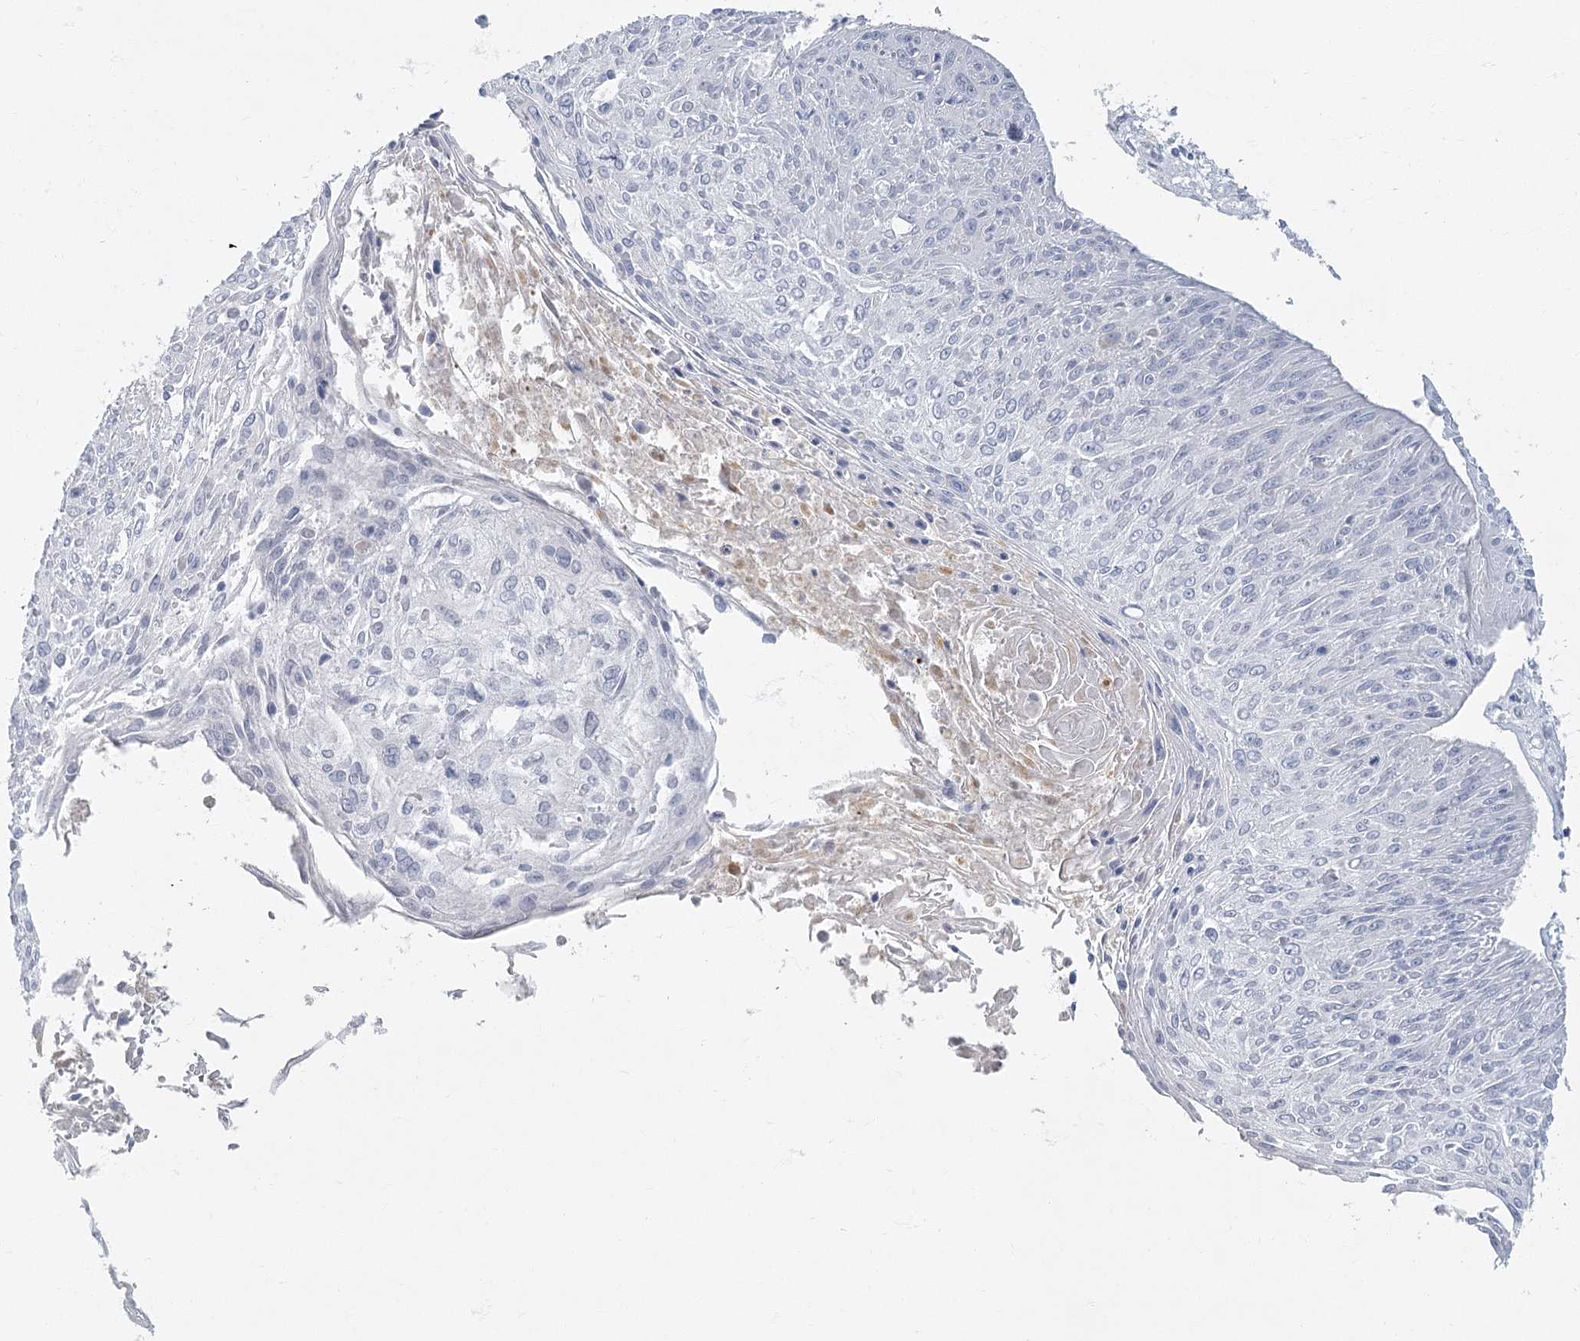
{"staining": {"intensity": "negative", "quantity": "none", "location": "none"}, "tissue": "cervical cancer", "cell_type": "Tumor cells", "image_type": "cancer", "snomed": [{"axis": "morphology", "description": "Squamous cell carcinoma, NOS"}, {"axis": "topography", "description": "Cervix"}], "caption": "This photomicrograph is of cervical cancer stained with IHC to label a protein in brown with the nuclei are counter-stained blue. There is no staining in tumor cells.", "gene": "FAM110C", "patient": {"sex": "female", "age": 51}}